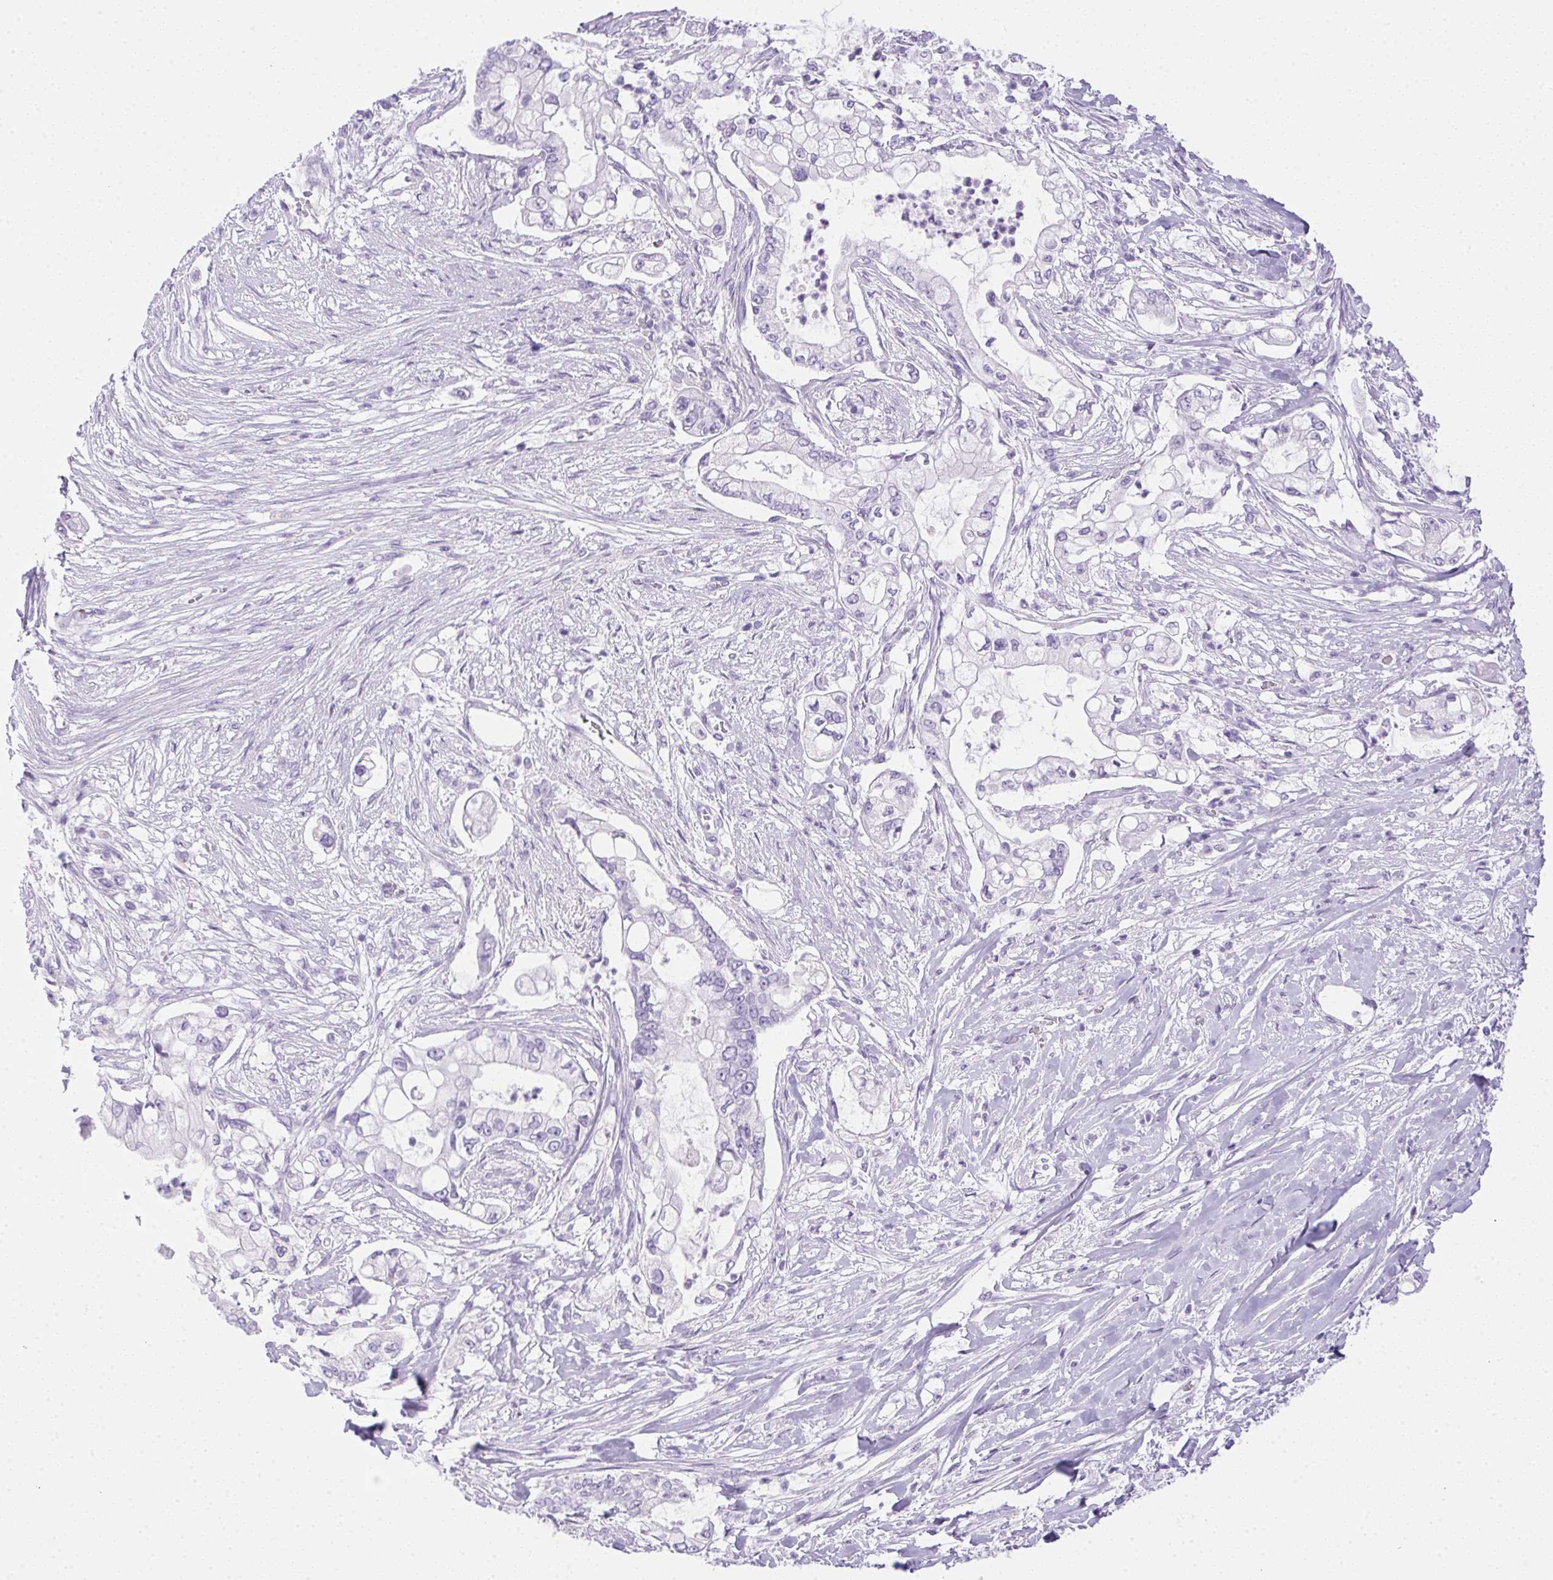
{"staining": {"intensity": "negative", "quantity": "none", "location": "none"}, "tissue": "pancreatic cancer", "cell_type": "Tumor cells", "image_type": "cancer", "snomed": [{"axis": "morphology", "description": "Adenocarcinoma, NOS"}, {"axis": "topography", "description": "Pancreas"}], "caption": "IHC image of neoplastic tissue: human adenocarcinoma (pancreatic) stained with DAB shows no significant protein staining in tumor cells. The staining is performed using DAB (3,3'-diaminobenzidine) brown chromogen with nuclei counter-stained in using hematoxylin.", "gene": "SPACA5B", "patient": {"sex": "female", "age": 69}}